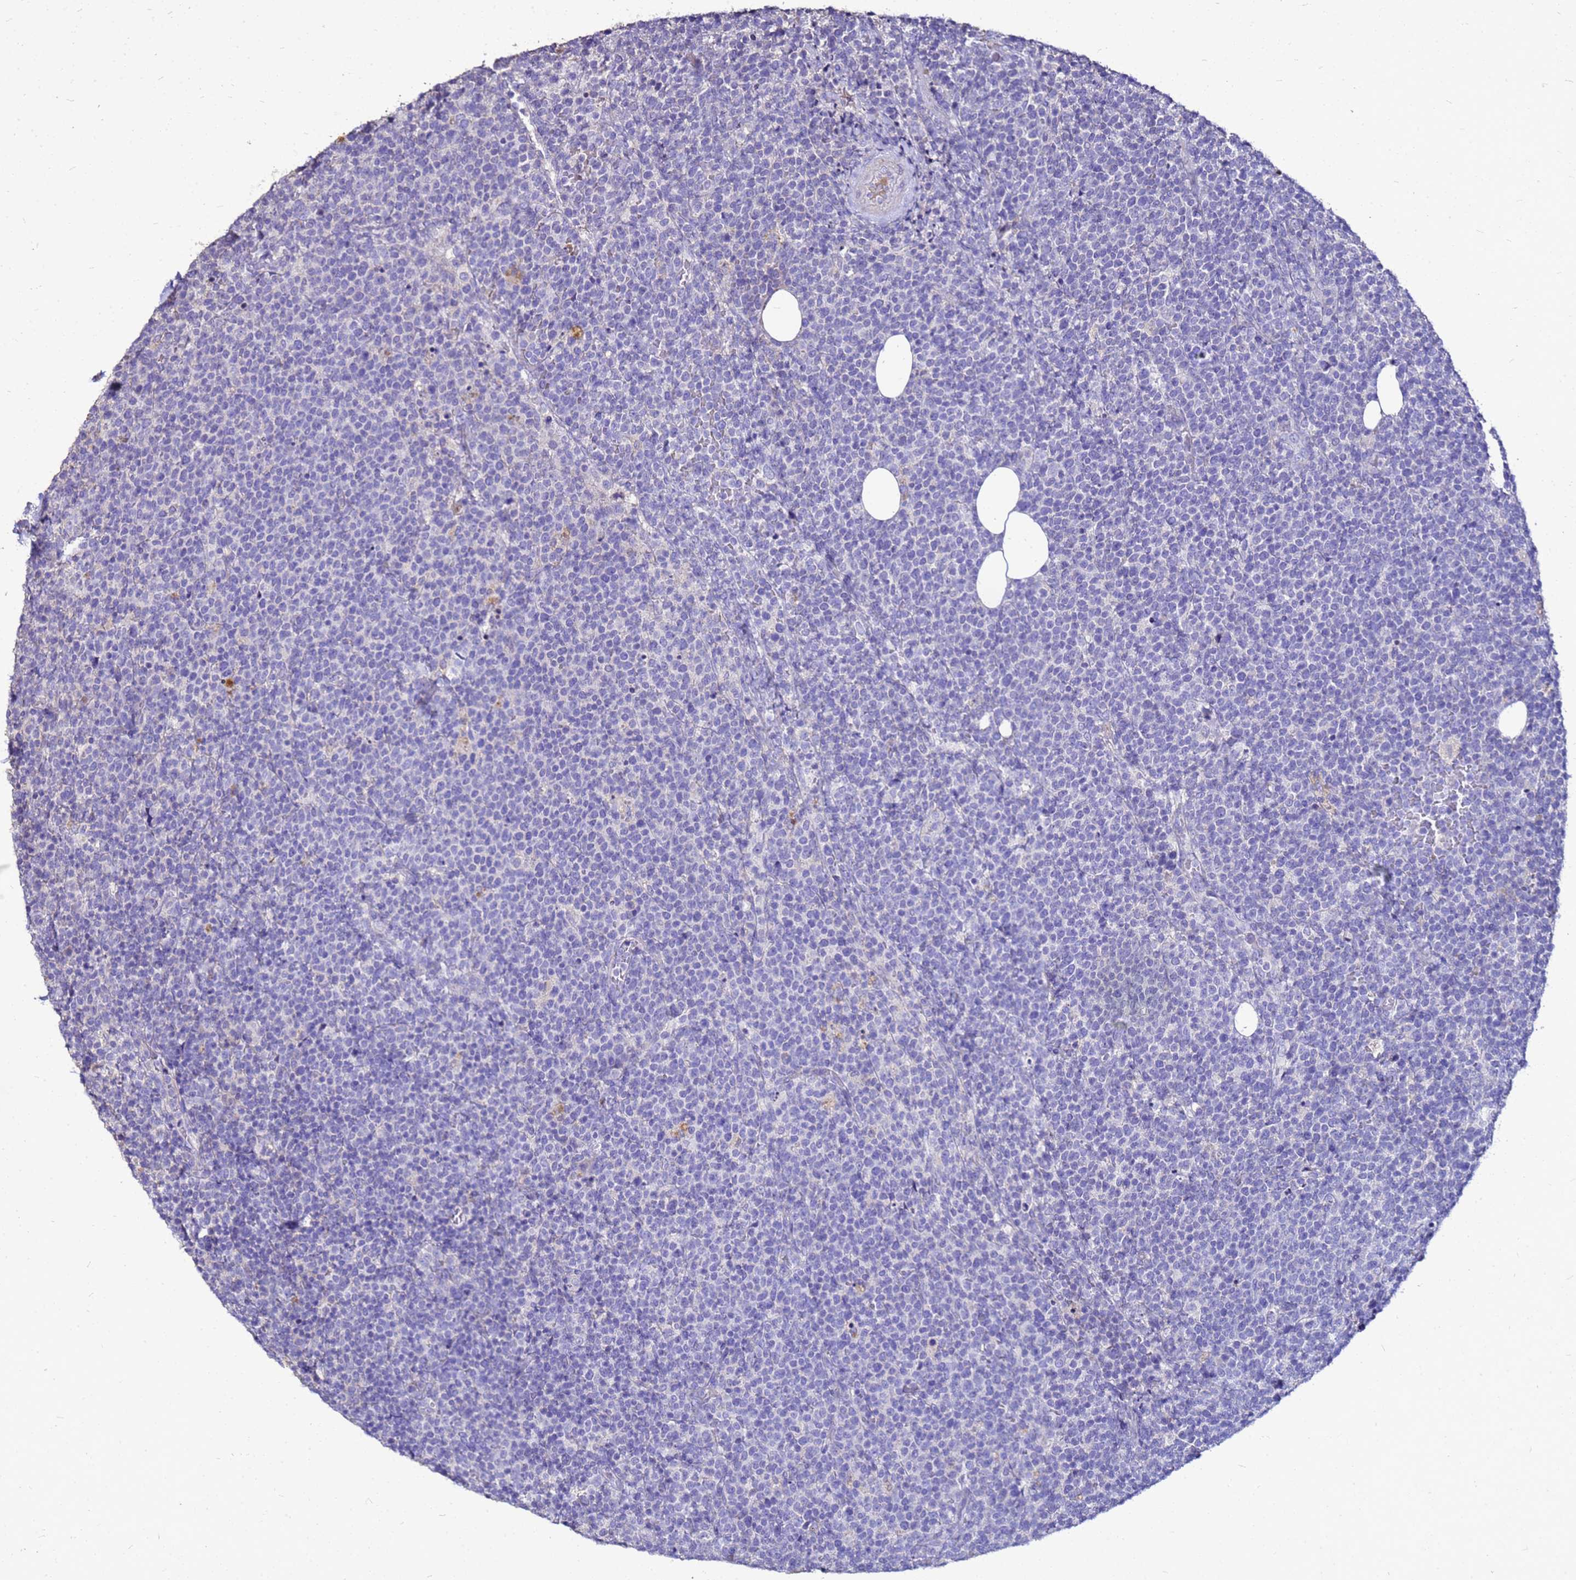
{"staining": {"intensity": "negative", "quantity": "none", "location": "none"}, "tissue": "lymphoma", "cell_type": "Tumor cells", "image_type": "cancer", "snomed": [{"axis": "morphology", "description": "Malignant lymphoma, non-Hodgkin's type, High grade"}, {"axis": "topography", "description": "Lymph node"}], "caption": "Lymphoma was stained to show a protein in brown. There is no significant positivity in tumor cells.", "gene": "S100A2", "patient": {"sex": "male", "age": 61}}